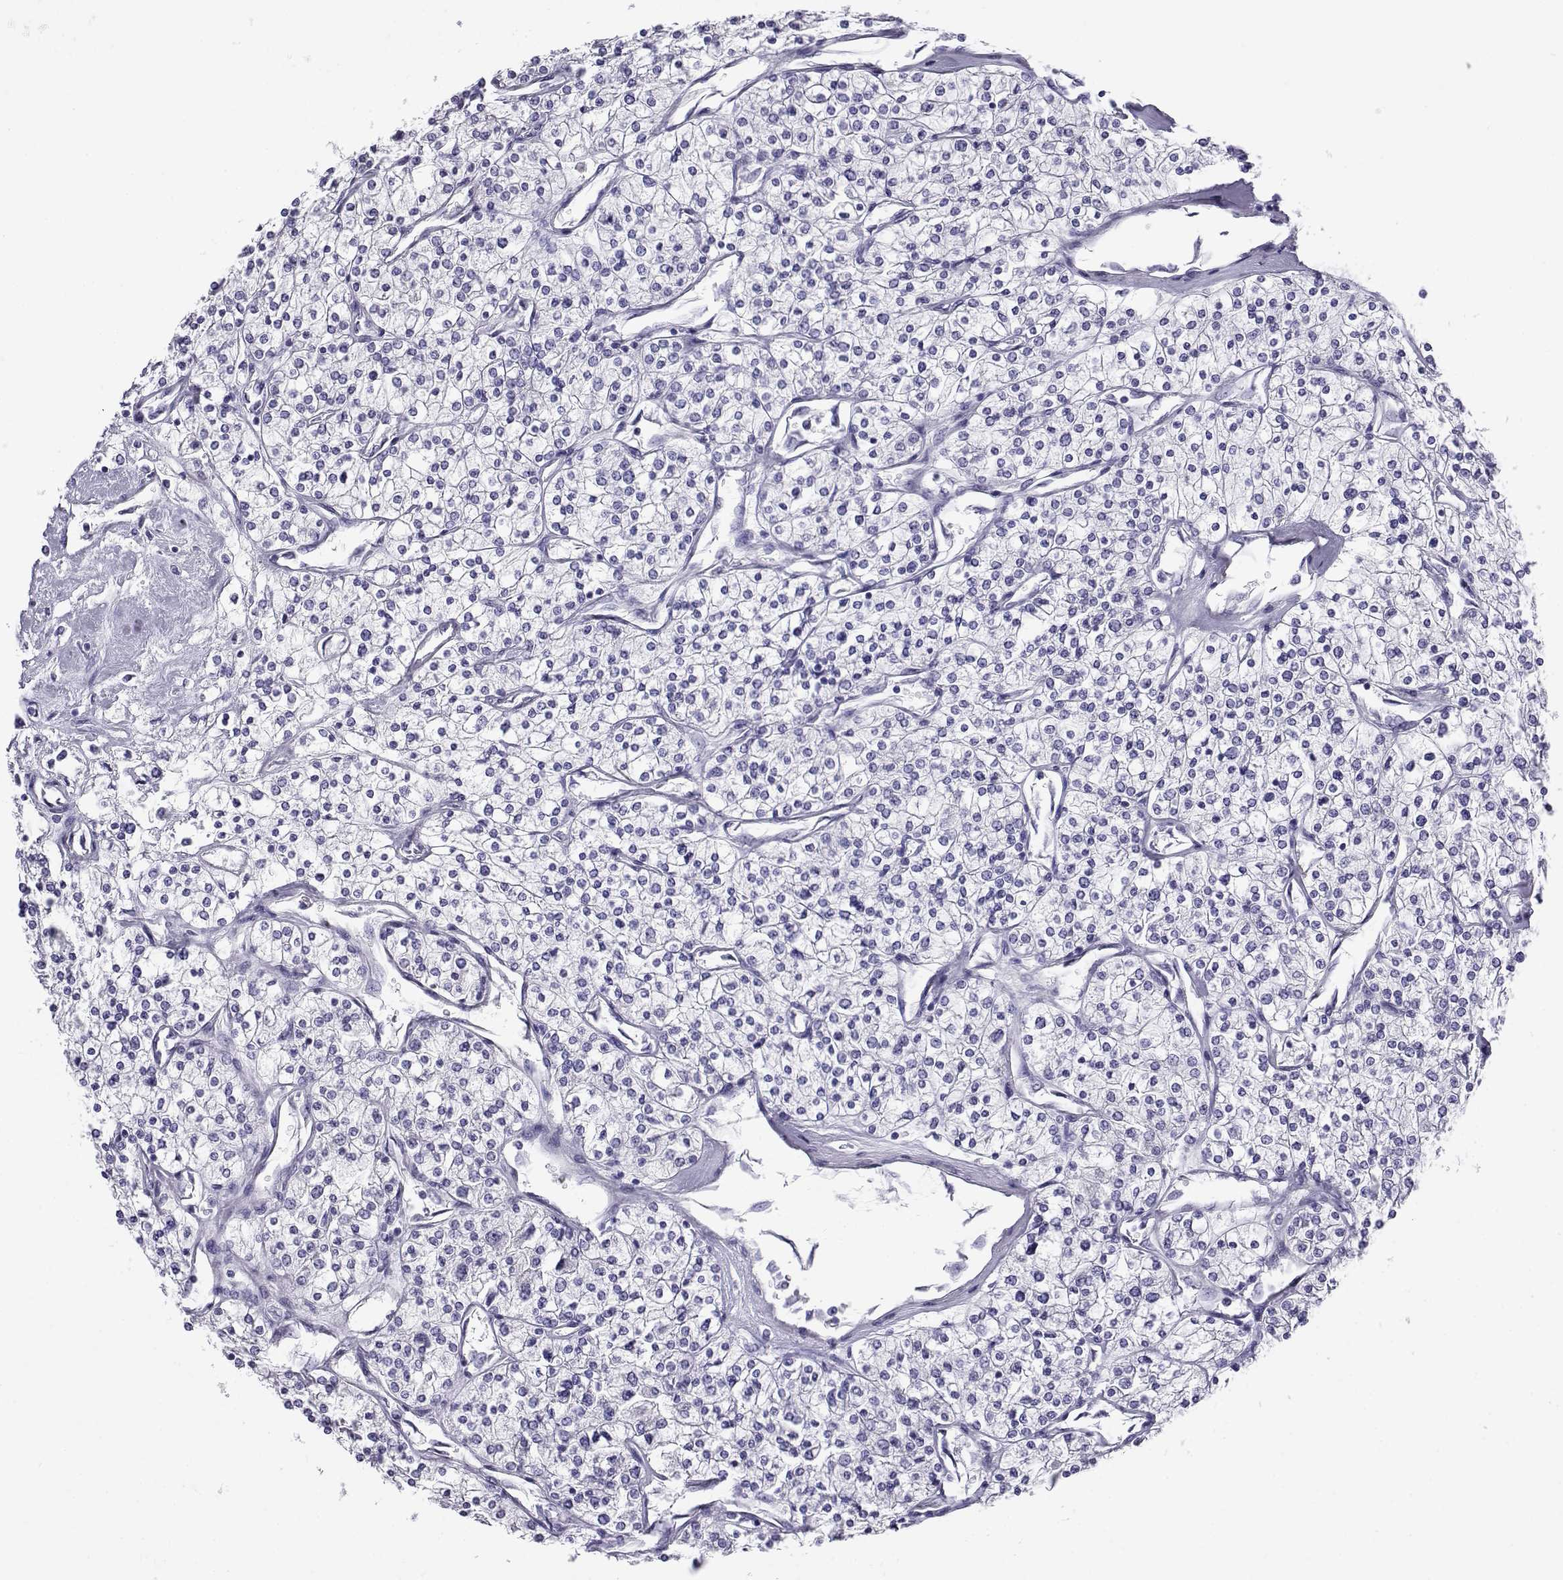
{"staining": {"intensity": "negative", "quantity": "none", "location": "none"}, "tissue": "renal cancer", "cell_type": "Tumor cells", "image_type": "cancer", "snomed": [{"axis": "morphology", "description": "Adenocarcinoma, NOS"}, {"axis": "topography", "description": "Kidney"}], "caption": "Immunohistochemical staining of renal adenocarcinoma reveals no significant expression in tumor cells.", "gene": "RHOXF2", "patient": {"sex": "male", "age": 80}}